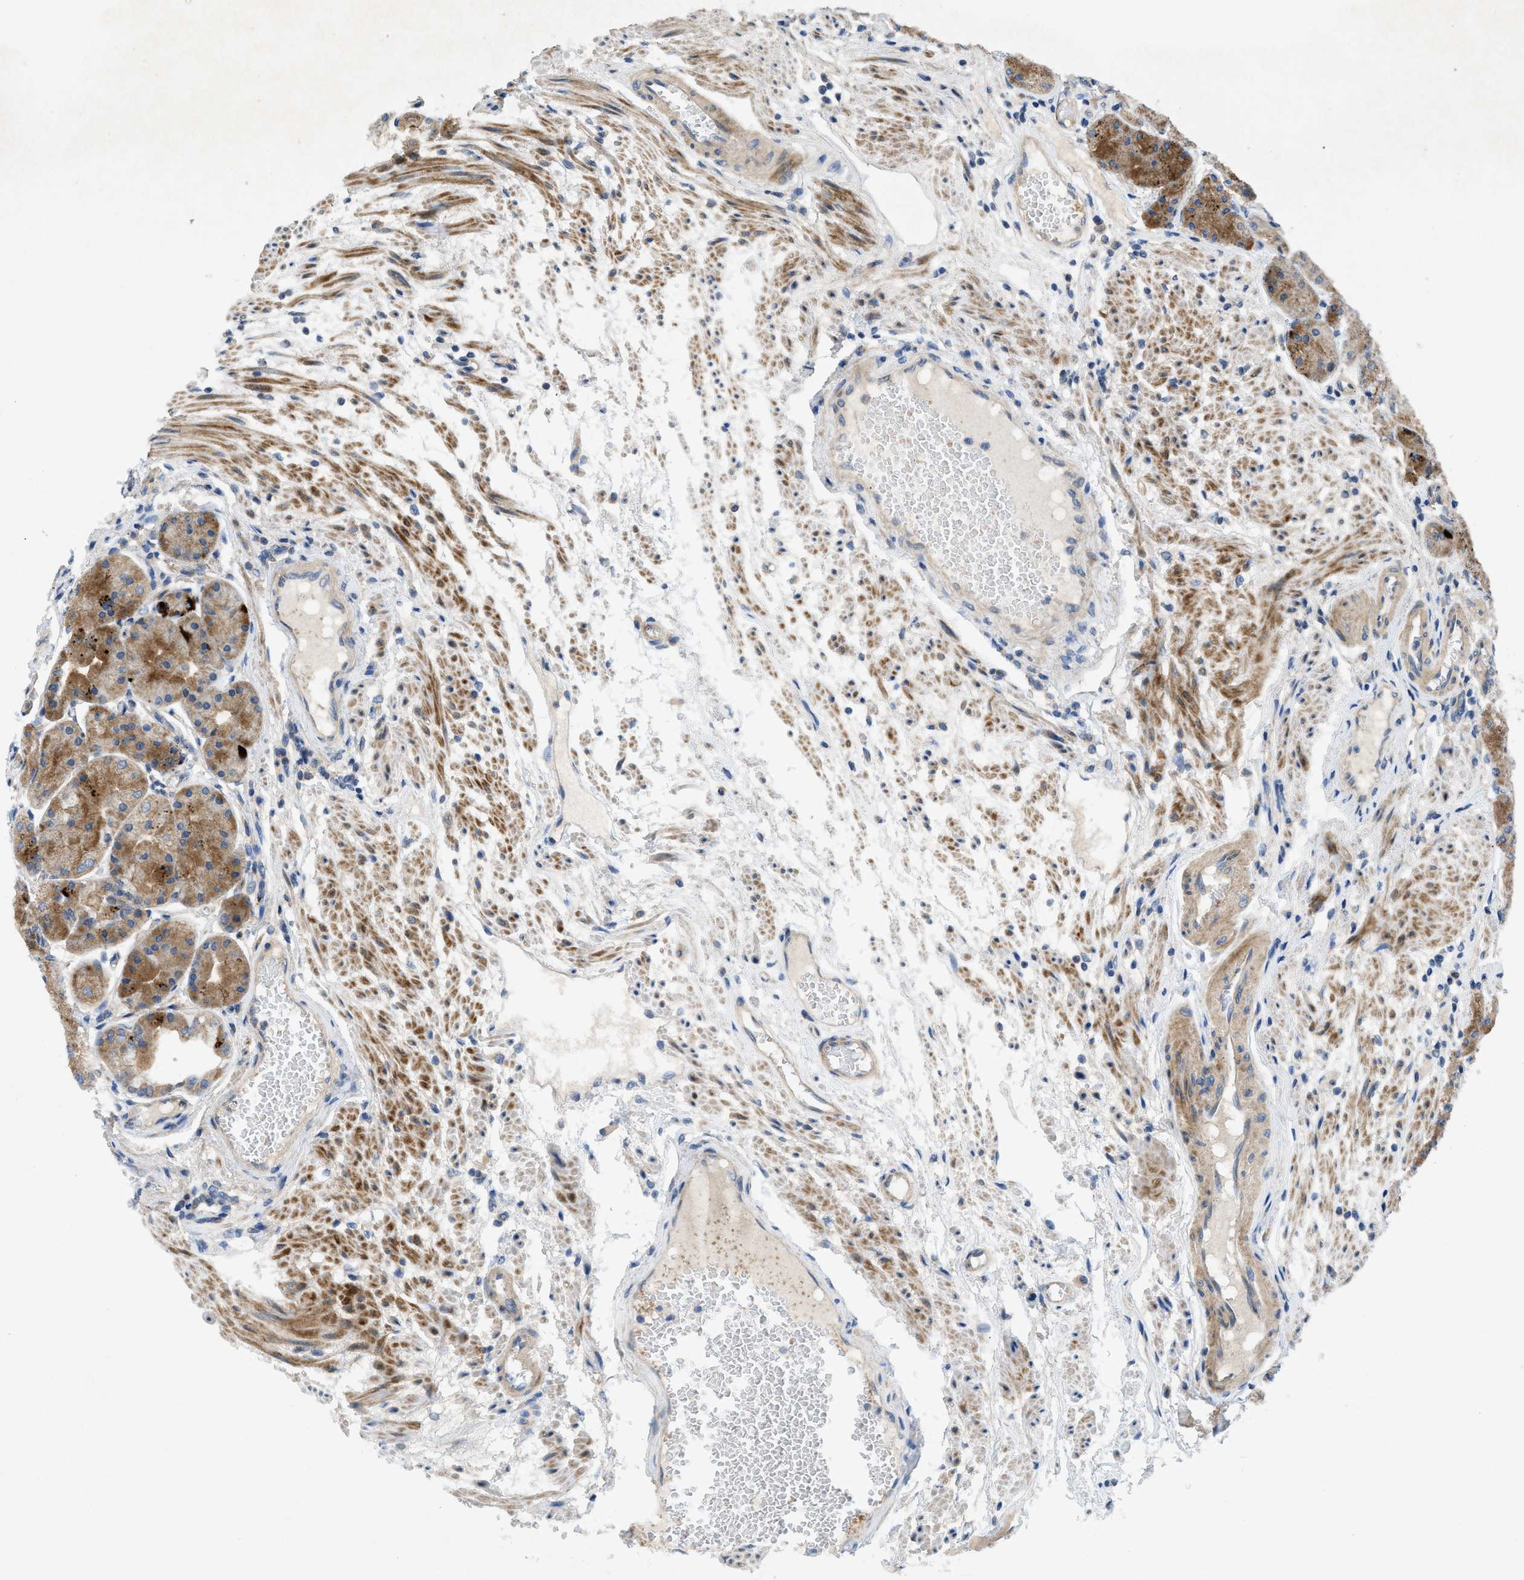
{"staining": {"intensity": "moderate", "quantity": "25%-75%", "location": "cytoplasmic/membranous"}, "tissue": "stomach", "cell_type": "Glandular cells", "image_type": "normal", "snomed": [{"axis": "morphology", "description": "Normal tissue, NOS"}, {"axis": "topography", "description": "Stomach, upper"}], "caption": "Brown immunohistochemical staining in benign human stomach displays moderate cytoplasmic/membranous positivity in about 25%-75% of glandular cells.", "gene": "PANX1", "patient": {"sex": "male", "age": 72}}